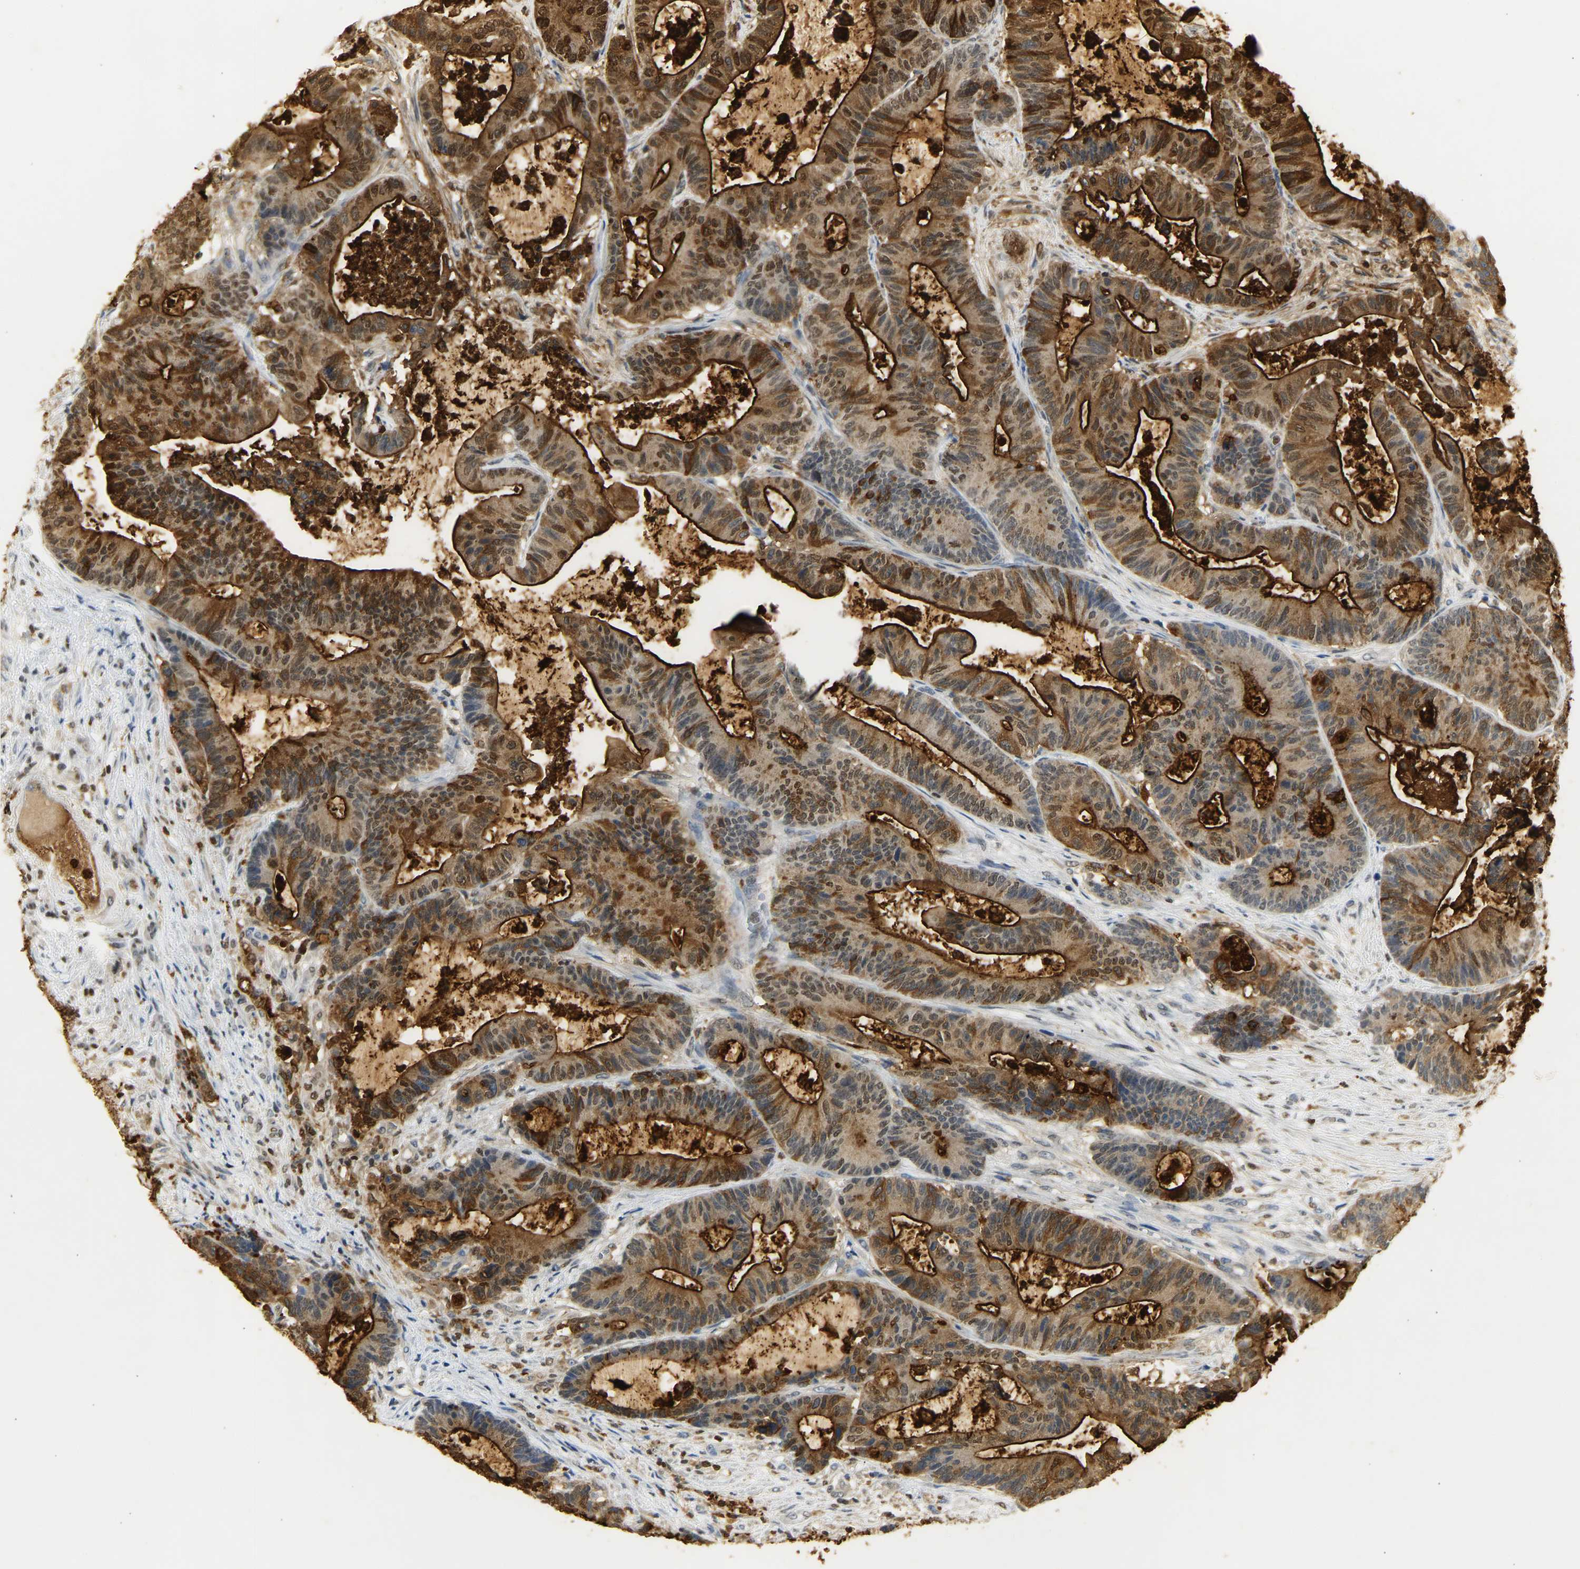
{"staining": {"intensity": "strong", "quantity": ">75%", "location": "cytoplasmic/membranous"}, "tissue": "colorectal cancer", "cell_type": "Tumor cells", "image_type": "cancer", "snomed": [{"axis": "morphology", "description": "Adenocarcinoma, NOS"}, {"axis": "topography", "description": "Colon"}], "caption": "Protein expression analysis of colorectal cancer (adenocarcinoma) displays strong cytoplasmic/membranous expression in approximately >75% of tumor cells. The protein of interest is shown in brown color, while the nuclei are stained blue.", "gene": "CEACAM5", "patient": {"sex": "female", "age": 84}}